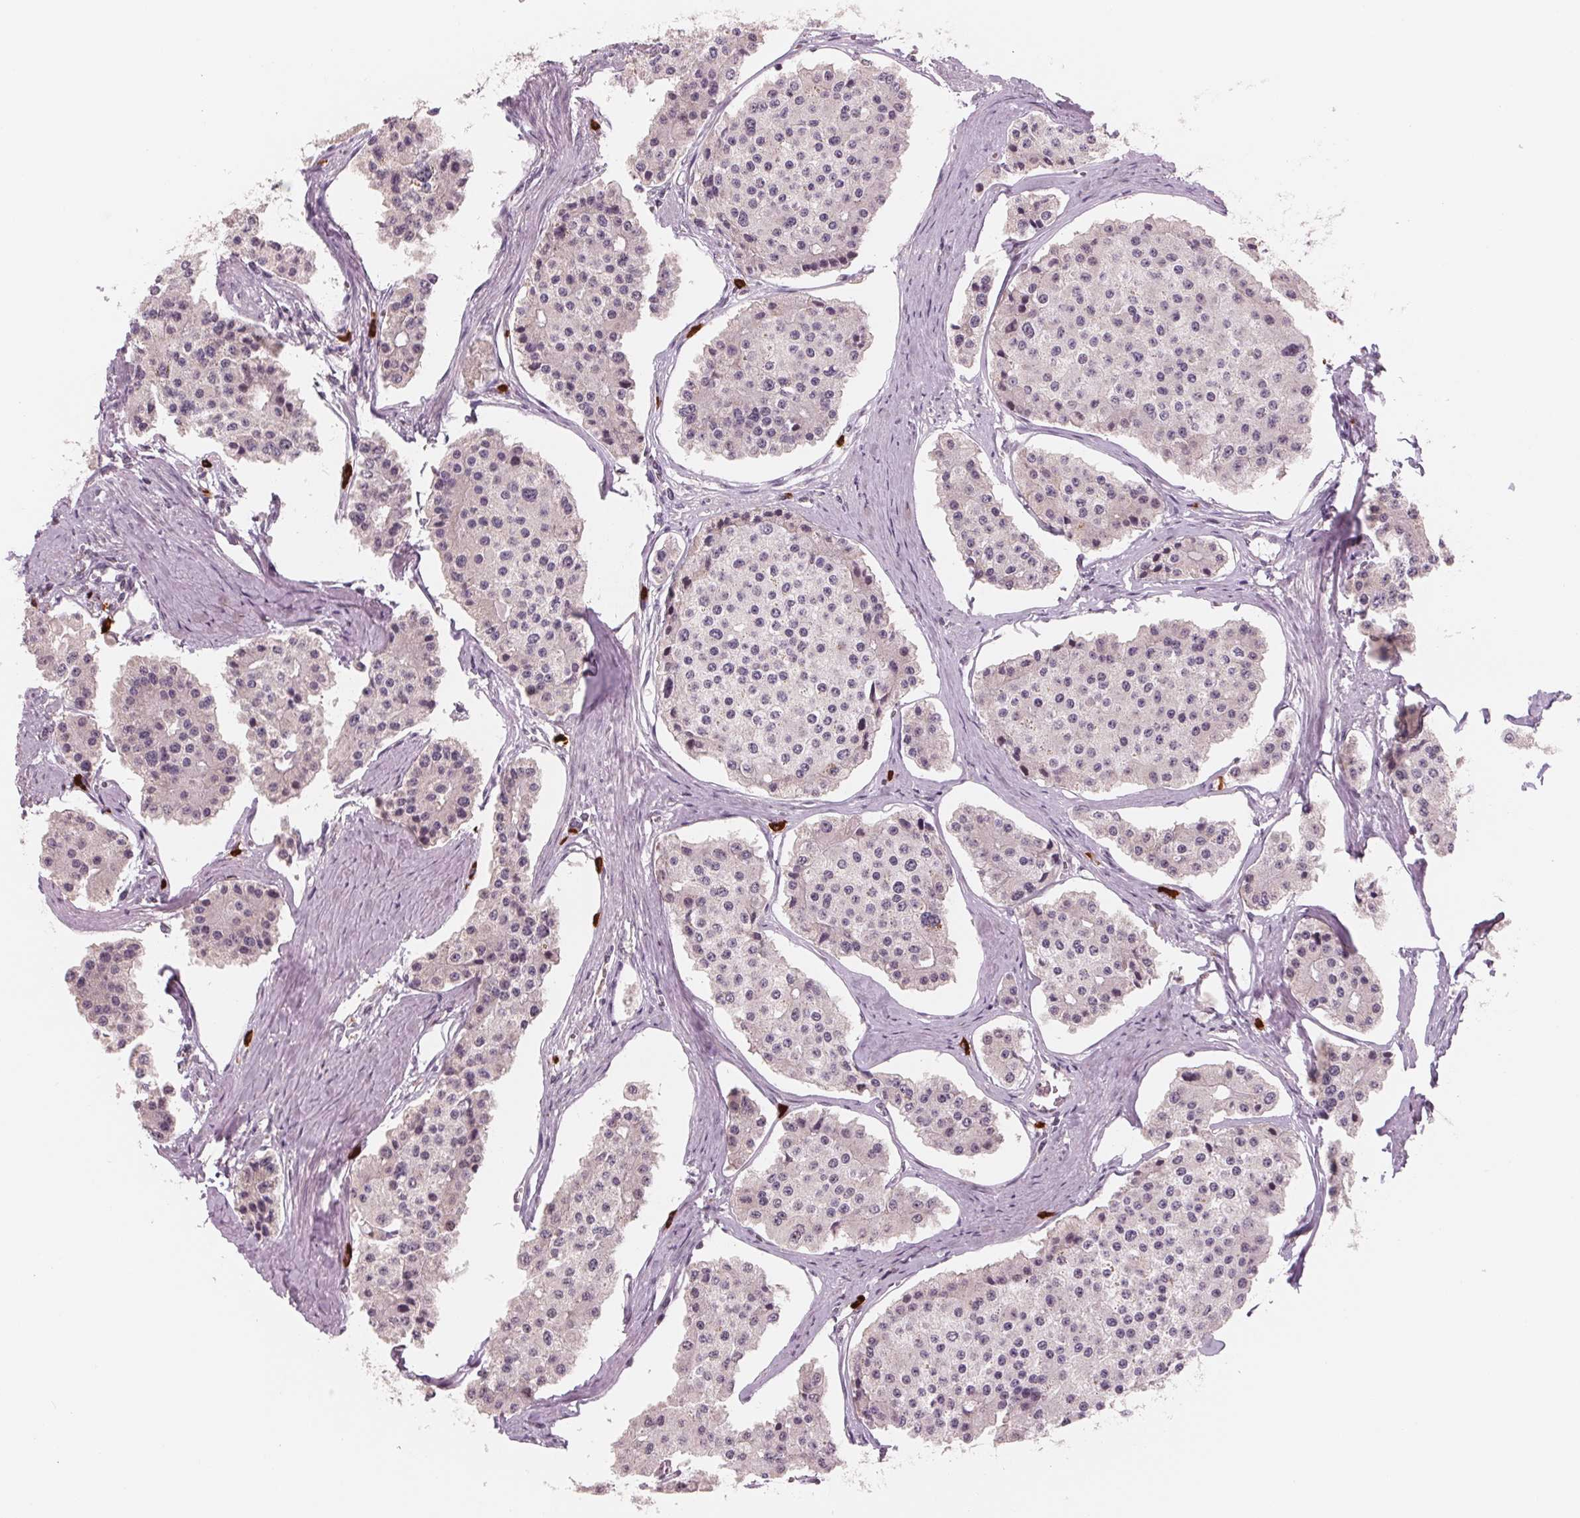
{"staining": {"intensity": "negative", "quantity": "none", "location": "none"}, "tissue": "carcinoid", "cell_type": "Tumor cells", "image_type": "cancer", "snomed": [{"axis": "morphology", "description": "Carcinoid, malignant, NOS"}, {"axis": "topography", "description": "Small intestine"}], "caption": "Carcinoid (malignant) stained for a protein using immunohistochemistry reveals no staining tumor cells.", "gene": "GIGYF2", "patient": {"sex": "female", "age": 65}}